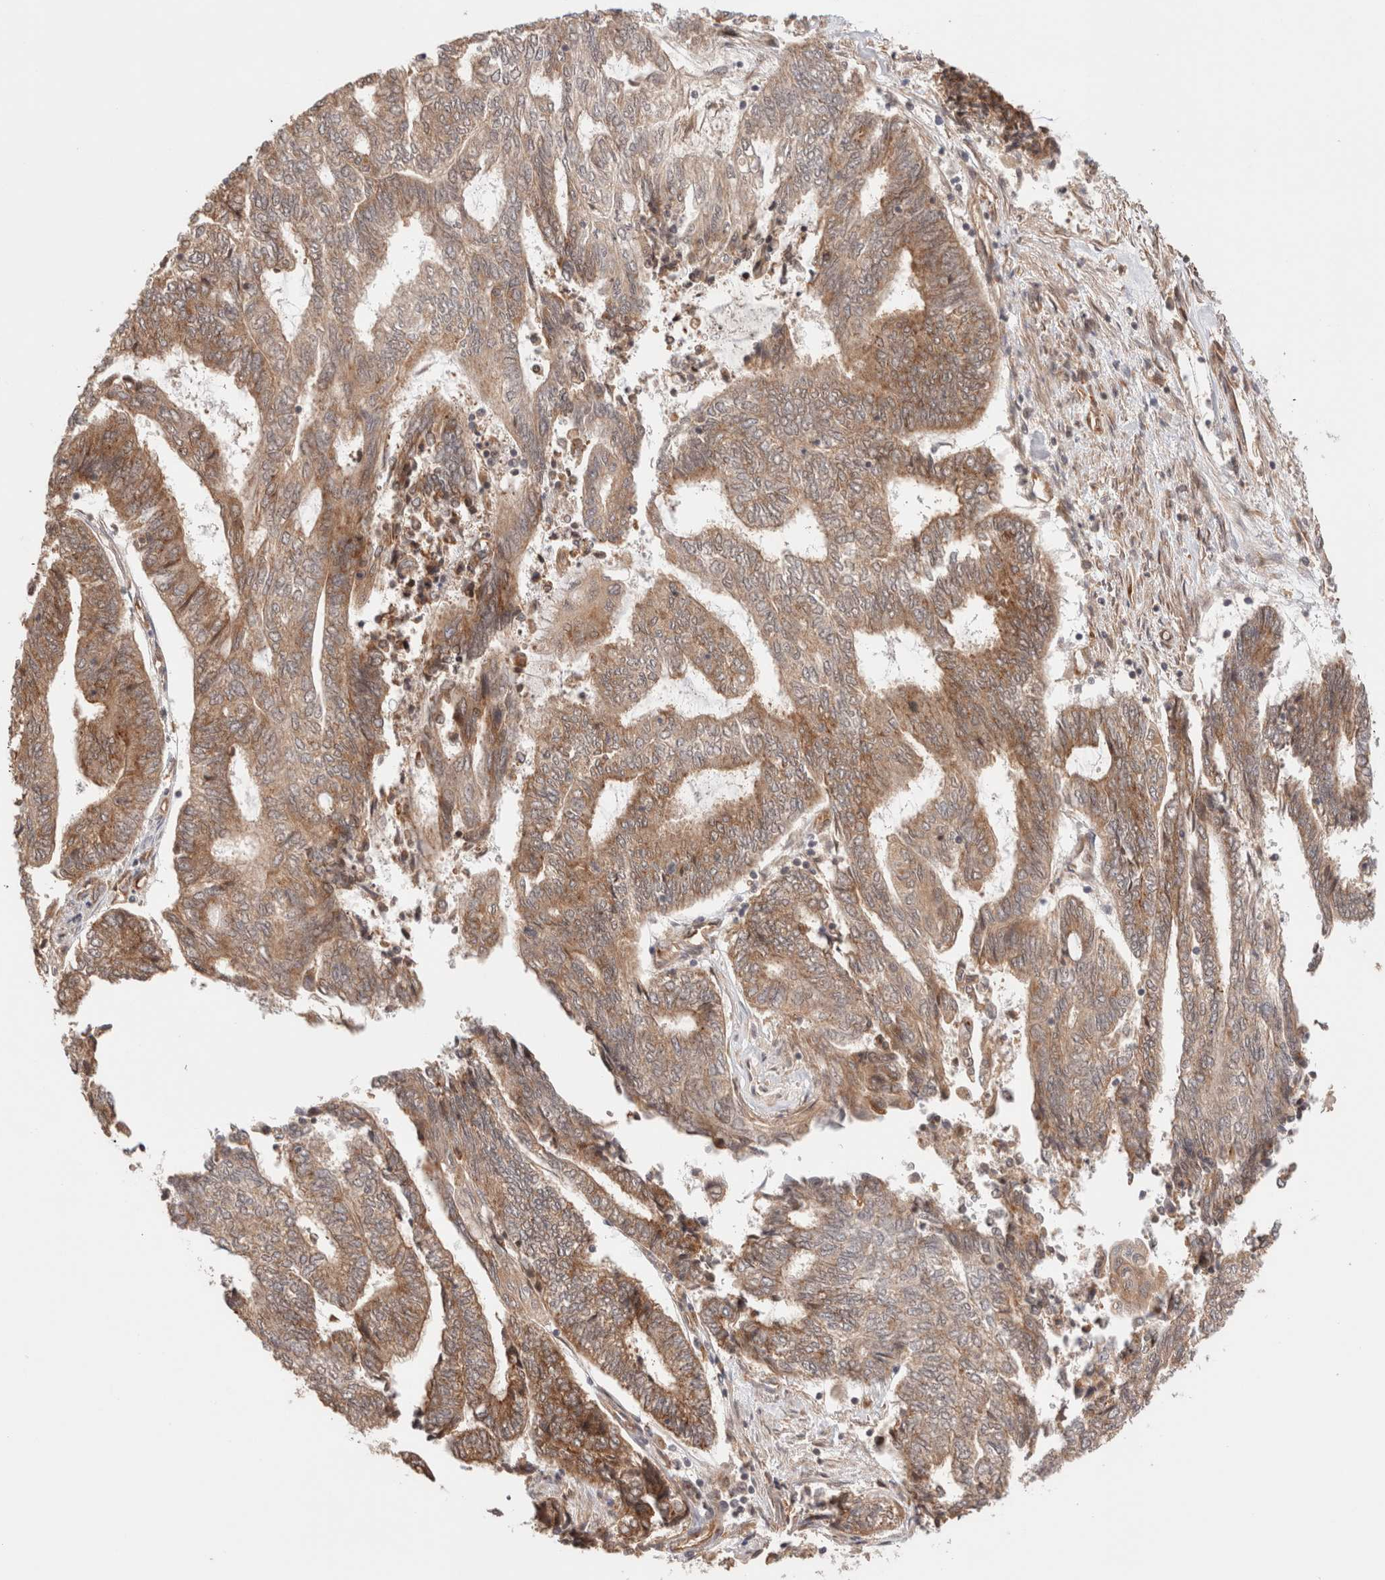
{"staining": {"intensity": "moderate", "quantity": ">75%", "location": "cytoplasmic/membranous"}, "tissue": "endometrial cancer", "cell_type": "Tumor cells", "image_type": "cancer", "snomed": [{"axis": "morphology", "description": "Adenocarcinoma, NOS"}, {"axis": "topography", "description": "Uterus"}, {"axis": "topography", "description": "Endometrium"}], "caption": "Immunohistochemistry staining of adenocarcinoma (endometrial), which reveals medium levels of moderate cytoplasmic/membranous positivity in approximately >75% of tumor cells indicating moderate cytoplasmic/membranous protein positivity. The staining was performed using DAB (3,3'-diaminobenzidine) (brown) for protein detection and nuclei were counterstained in hematoxylin (blue).", "gene": "SIKE1", "patient": {"sex": "female", "age": 70}}